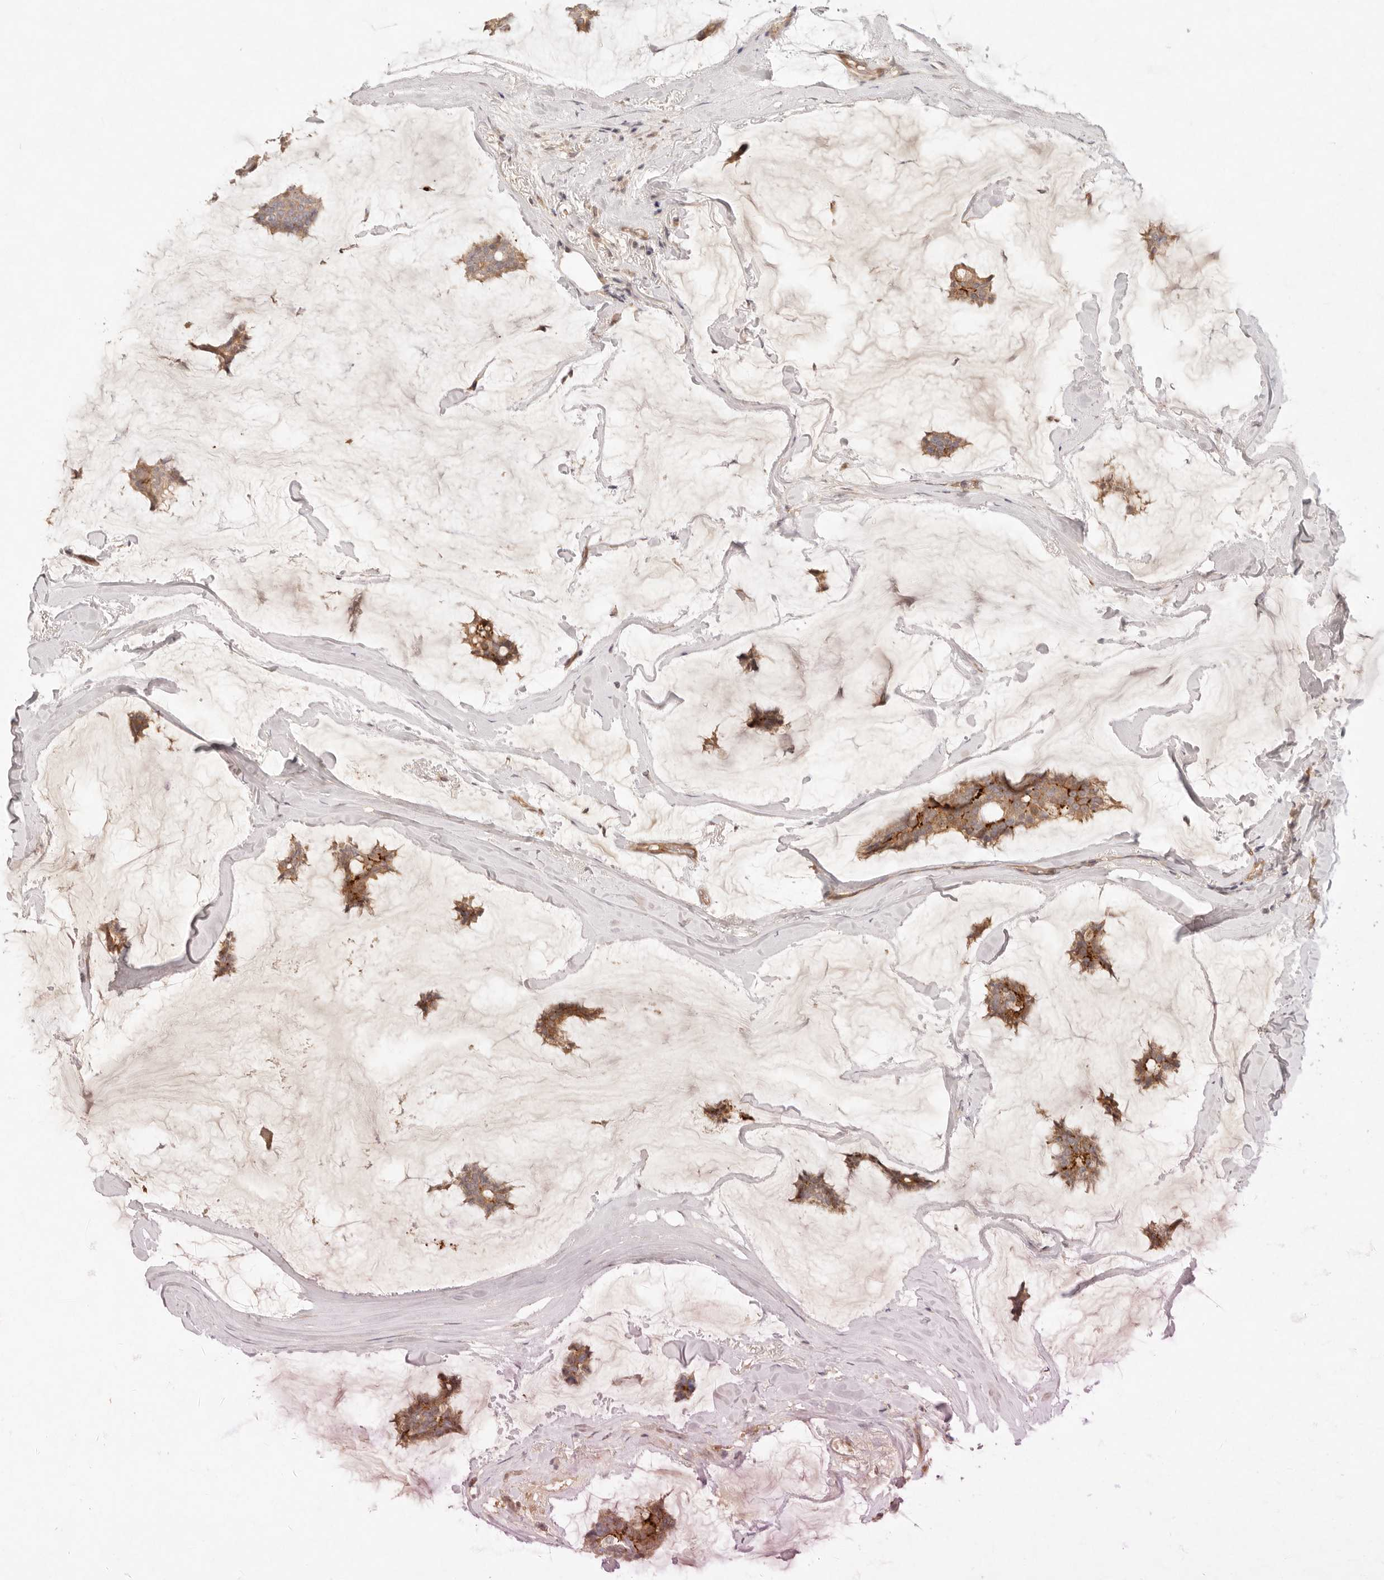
{"staining": {"intensity": "moderate", "quantity": ">75%", "location": "cytoplasmic/membranous"}, "tissue": "breast cancer", "cell_type": "Tumor cells", "image_type": "cancer", "snomed": [{"axis": "morphology", "description": "Duct carcinoma"}, {"axis": "topography", "description": "Breast"}], "caption": "Breast cancer tissue shows moderate cytoplasmic/membranous positivity in about >75% of tumor cells, visualized by immunohistochemistry.", "gene": "PPP1R3B", "patient": {"sex": "female", "age": 93}}